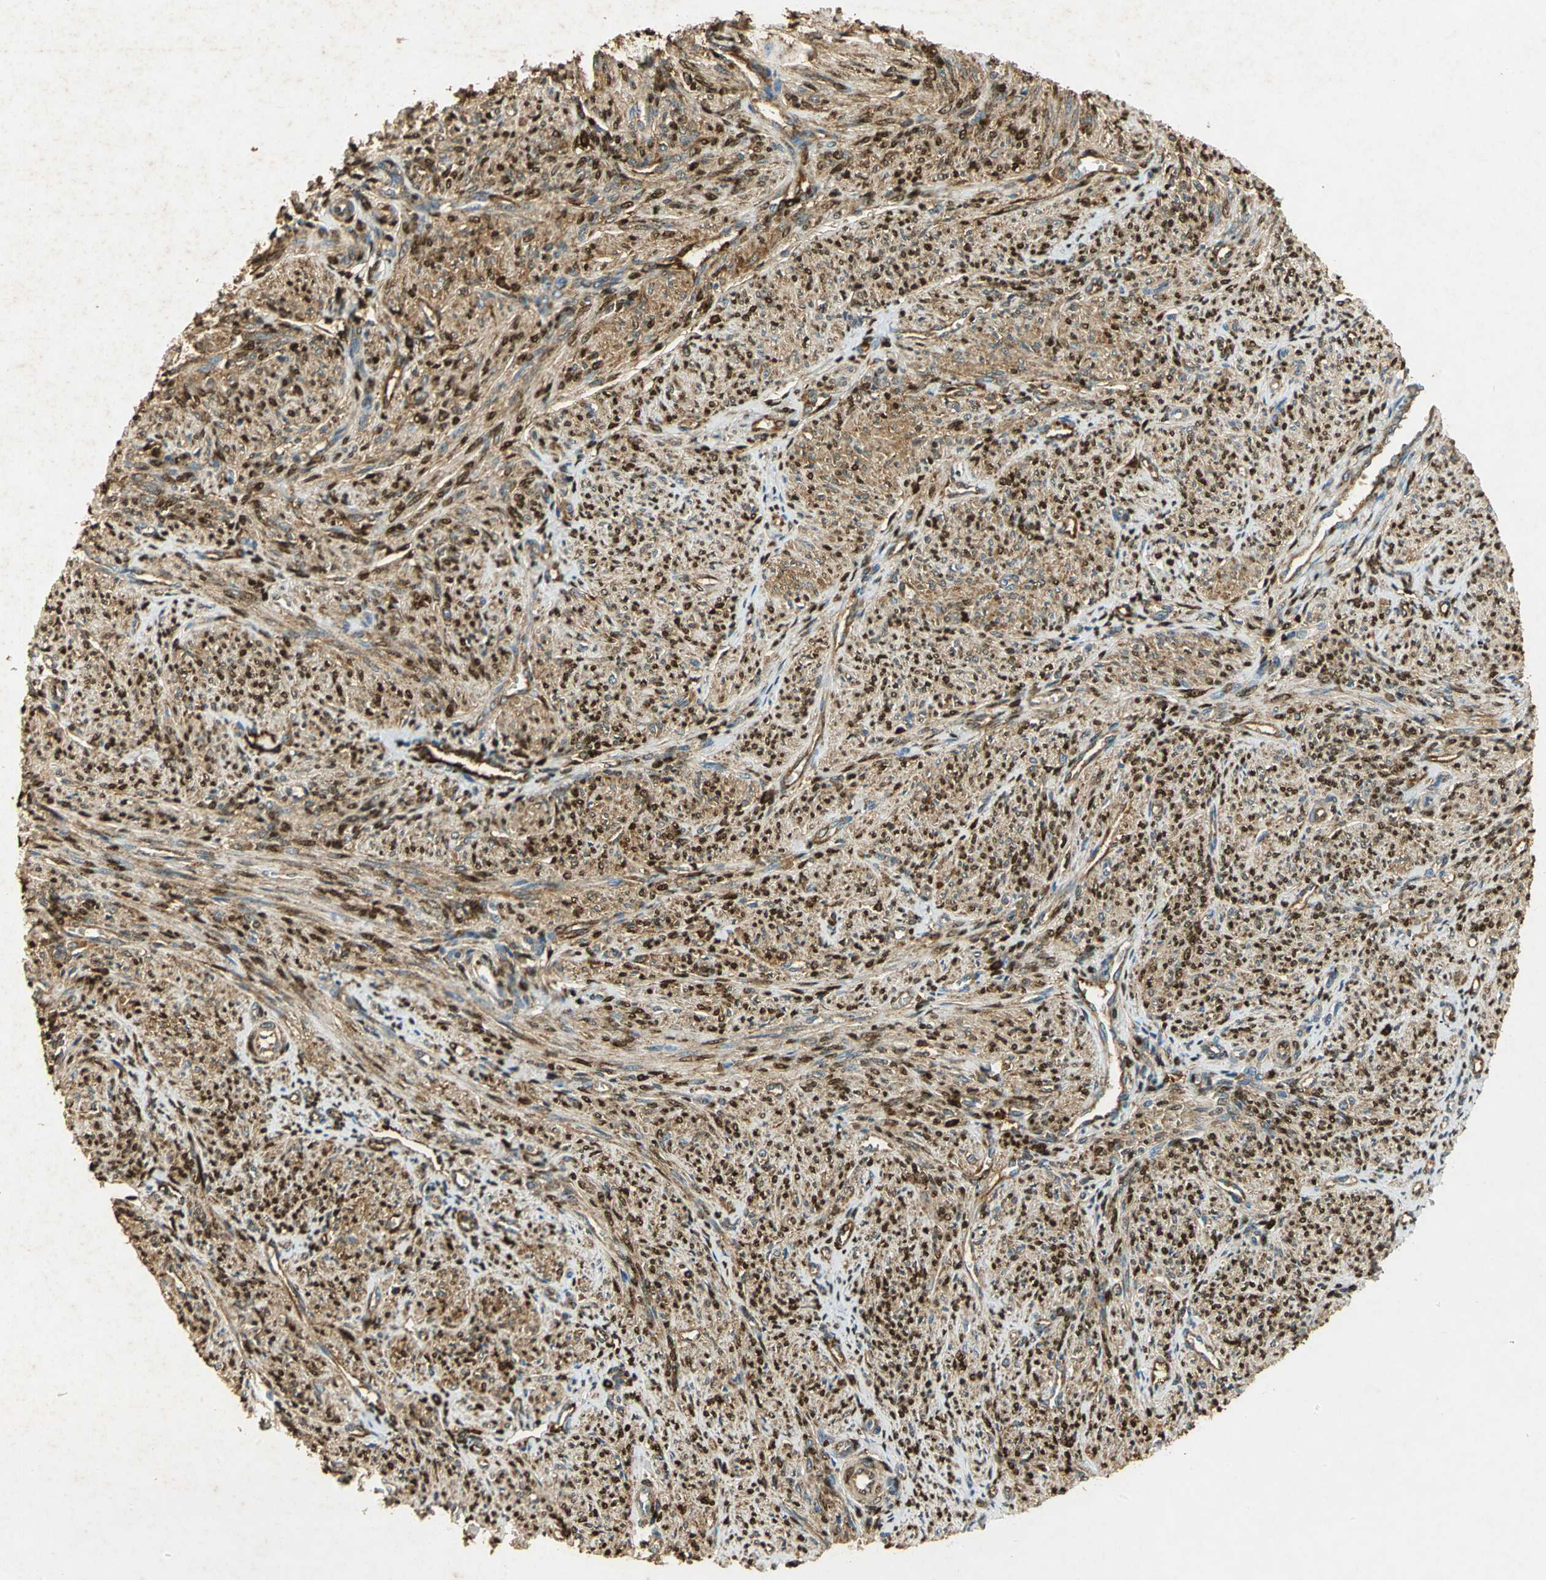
{"staining": {"intensity": "strong", "quantity": ">75%", "location": "cytoplasmic/membranous,nuclear"}, "tissue": "smooth muscle", "cell_type": "Smooth muscle cells", "image_type": "normal", "snomed": [{"axis": "morphology", "description": "Normal tissue, NOS"}, {"axis": "topography", "description": "Smooth muscle"}], "caption": "This is a micrograph of immunohistochemistry staining of benign smooth muscle, which shows strong staining in the cytoplasmic/membranous,nuclear of smooth muscle cells.", "gene": "ANXA4", "patient": {"sex": "female", "age": 65}}